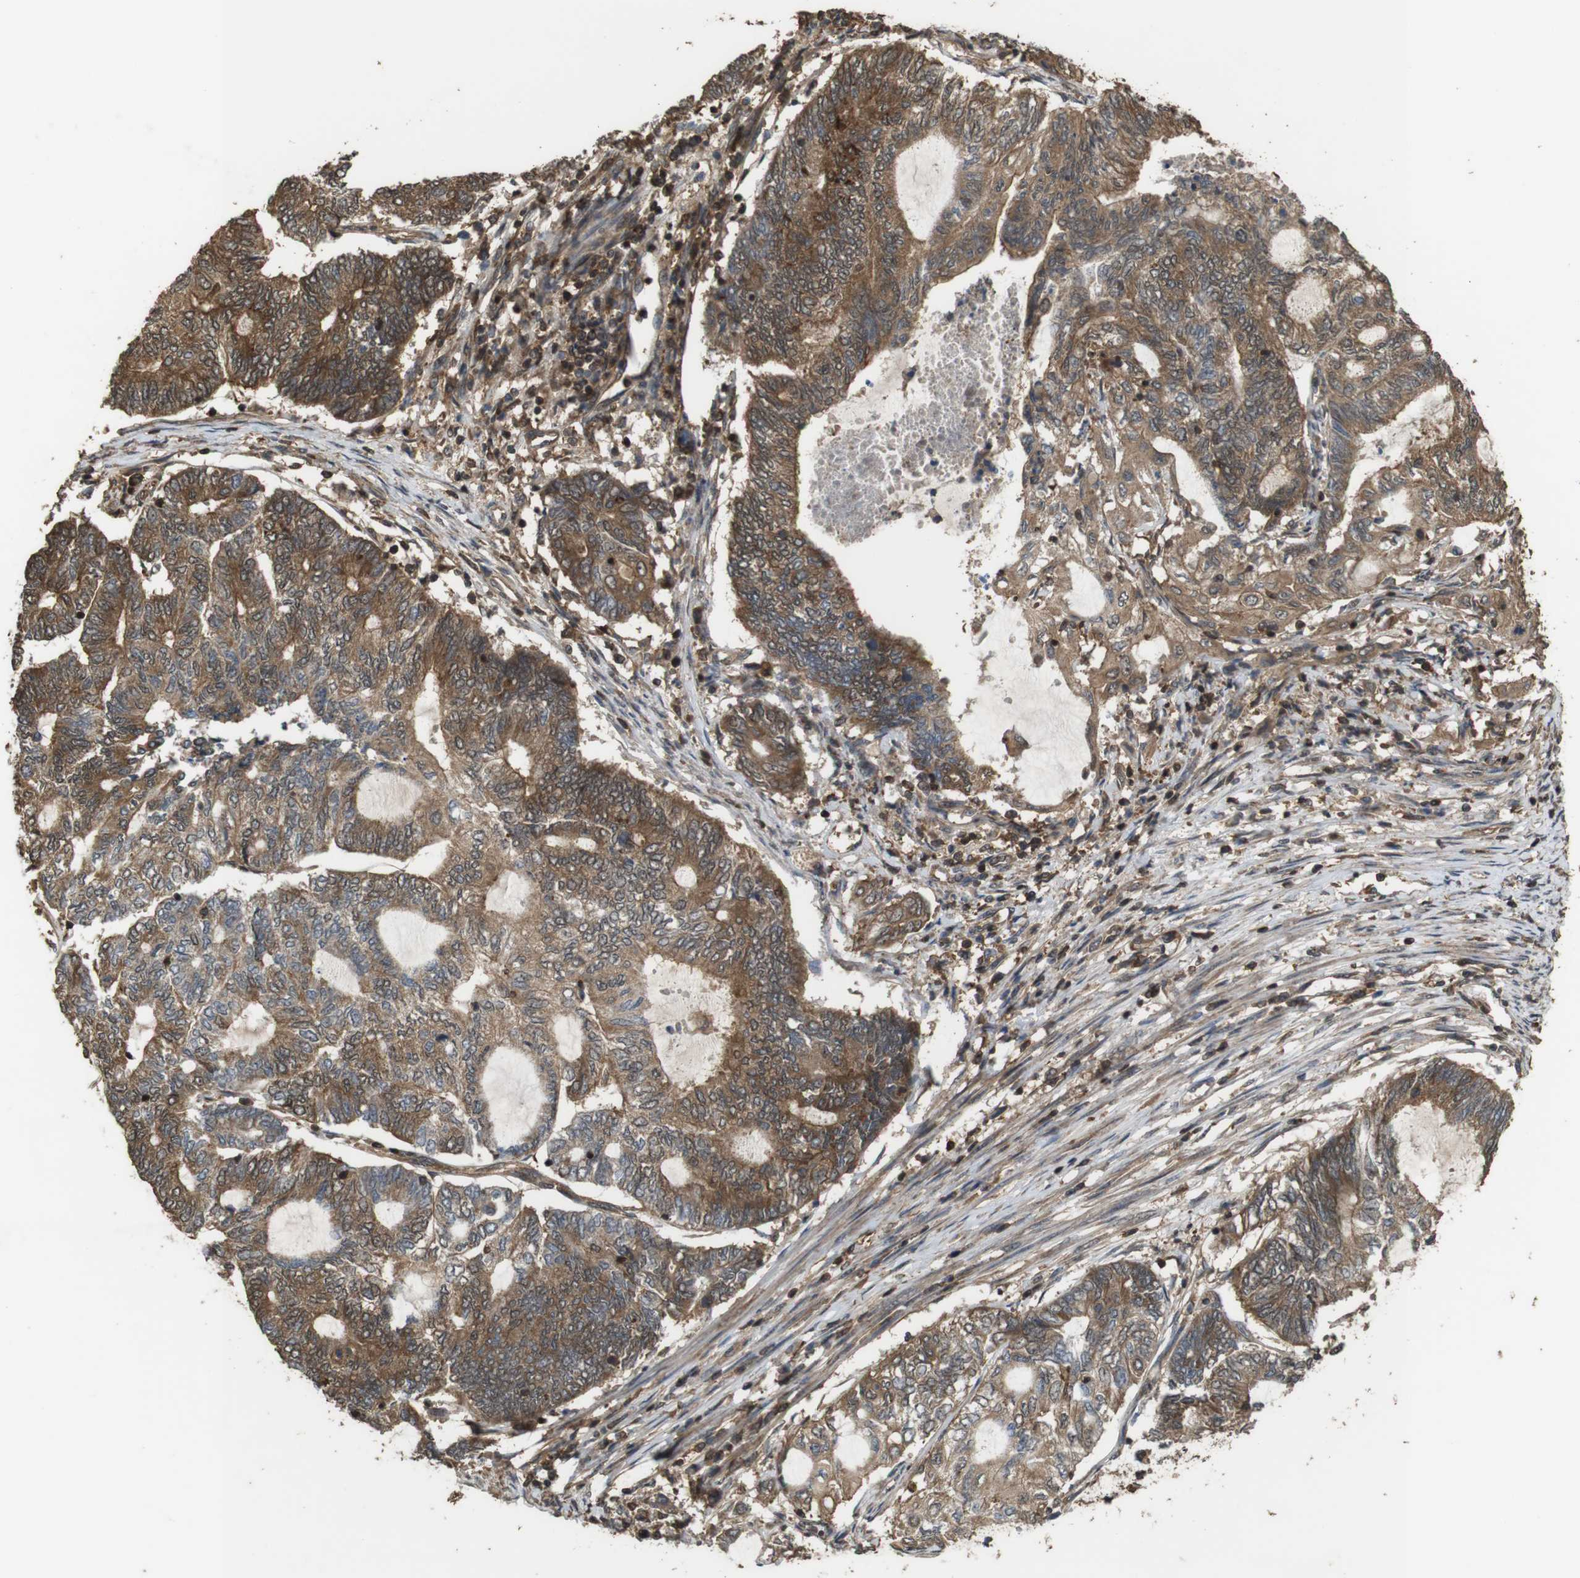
{"staining": {"intensity": "moderate", "quantity": ">75%", "location": "cytoplasmic/membranous"}, "tissue": "endometrial cancer", "cell_type": "Tumor cells", "image_type": "cancer", "snomed": [{"axis": "morphology", "description": "Adenocarcinoma, NOS"}, {"axis": "topography", "description": "Uterus"}, {"axis": "topography", "description": "Endometrium"}], "caption": "A high-resolution photomicrograph shows immunohistochemistry (IHC) staining of adenocarcinoma (endometrial), which exhibits moderate cytoplasmic/membranous staining in about >75% of tumor cells.", "gene": "BAG4", "patient": {"sex": "female", "age": 70}}